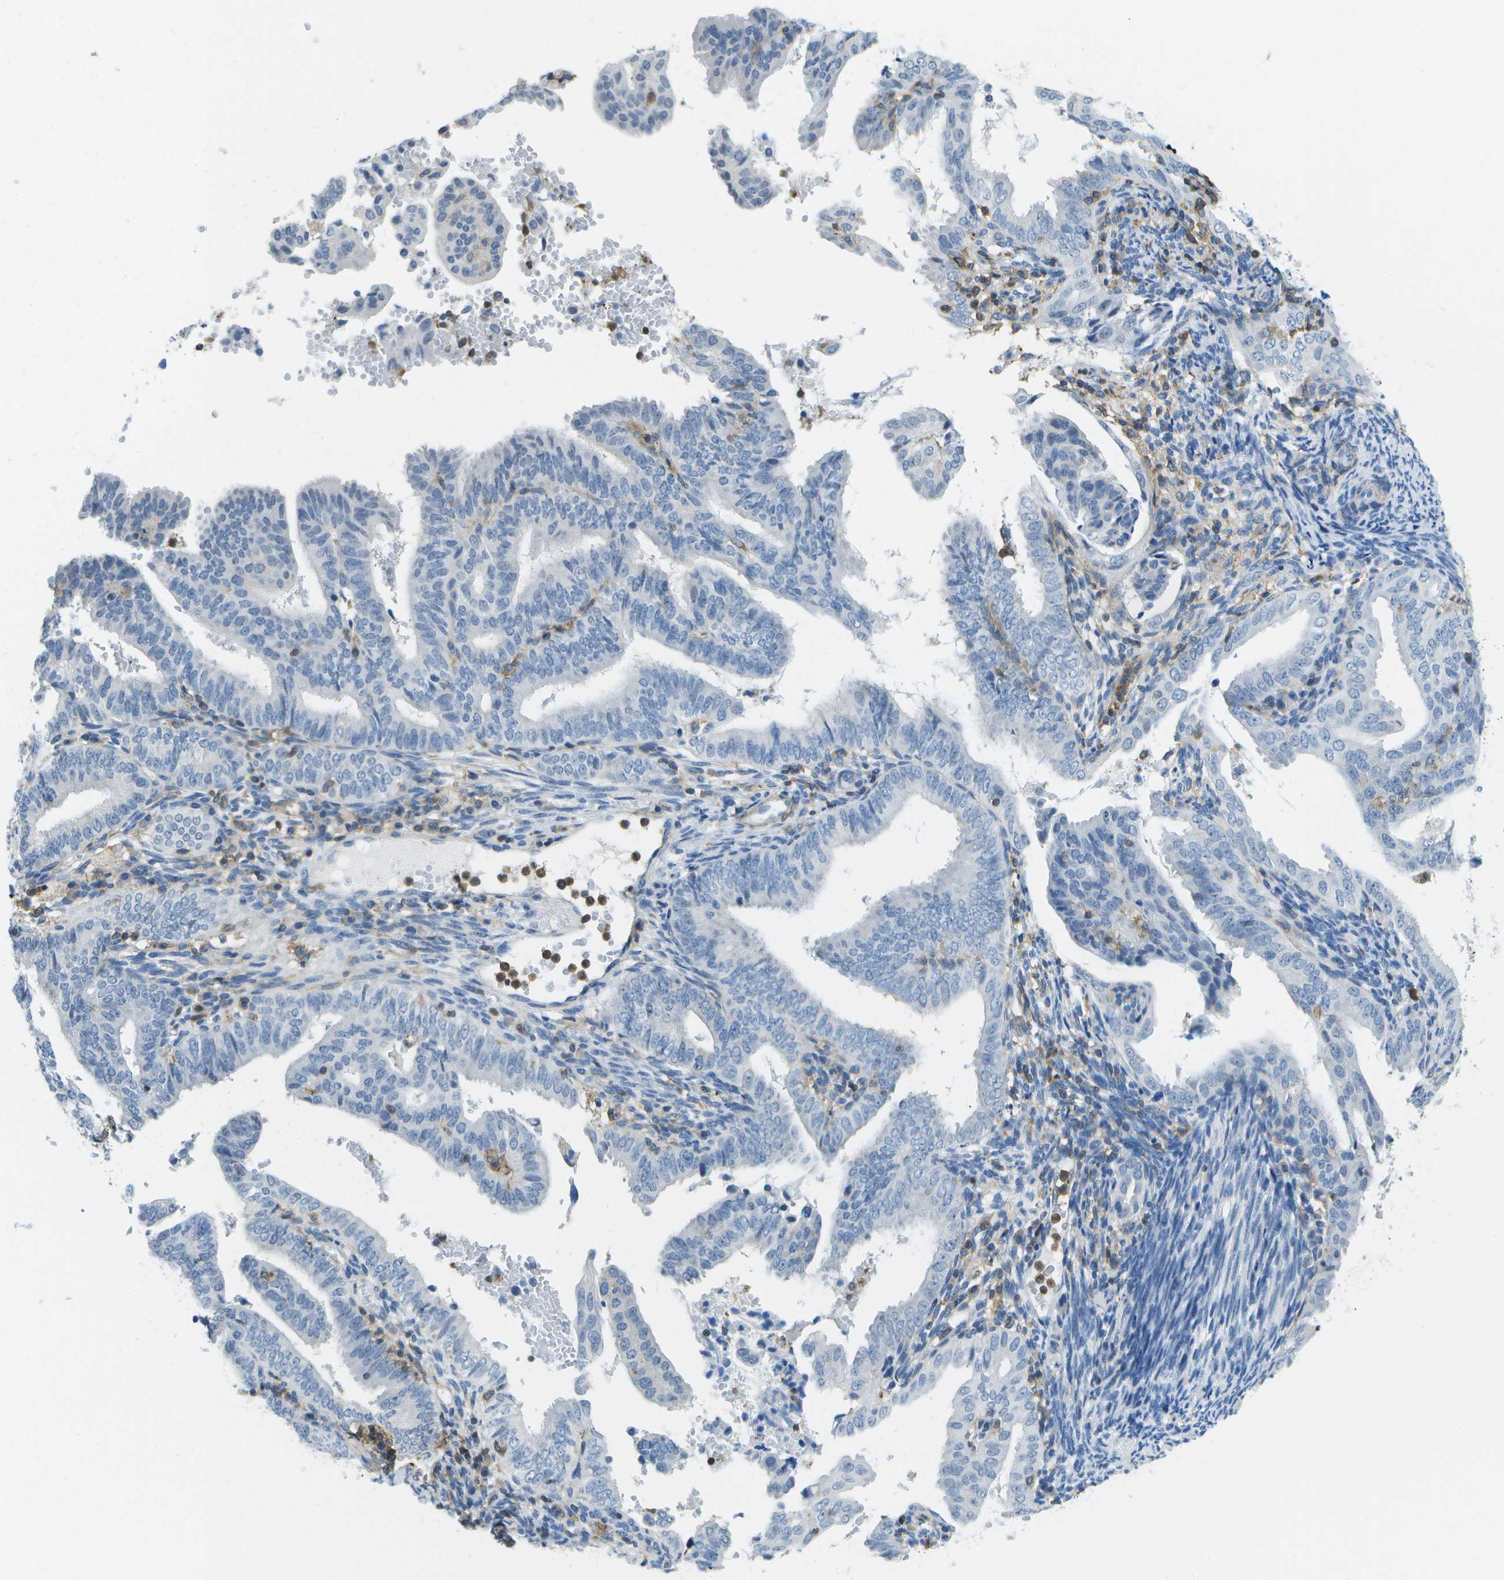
{"staining": {"intensity": "negative", "quantity": "none", "location": "none"}, "tissue": "endometrial cancer", "cell_type": "Tumor cells", "image_type": "cancer", "snomed": [{"axis": "morphology", "description": "Adenocarcinoma, NOS"}, {"axis": "topography", "description": "Endometrium"}], "caption": "This is a micrograph of IHC staining of endometrial cancer, which shows no staining in tumor cells.", "gene": "RCSD1", "patient": {"sex": "female", "age": 58}}